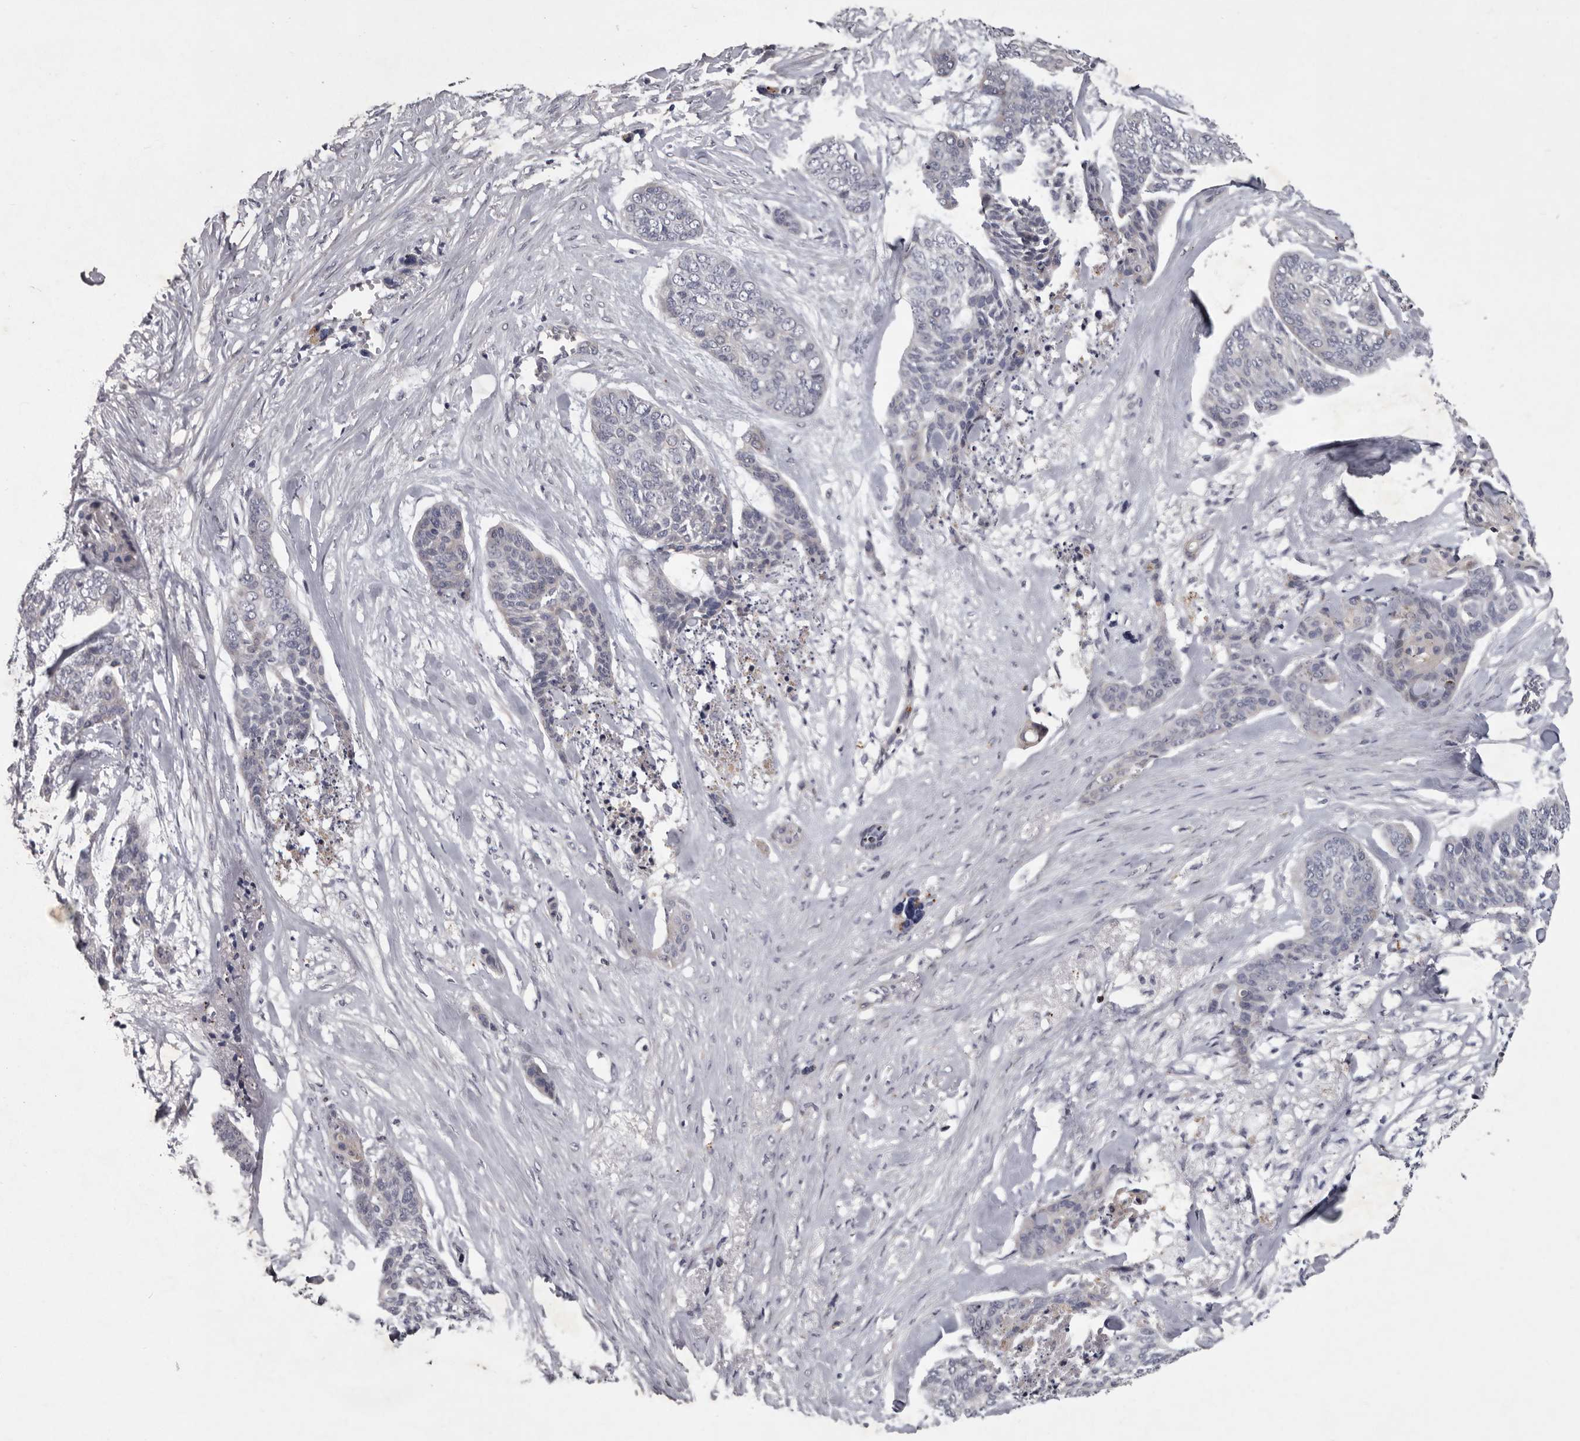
{"staining": {"intensity": "negative", "quantity": "none", "location": "none"}, "tissue": "skin cancer", "cell_type": "Tumor cells", "image_type": "cancer", "snomed": [{"axis": "morphology", "description": "Basal cell carcinoma"}, {"axis": "topography", "description": "Skin"}], "caption": "Photomicrograph shows no significant protein expression in tumor cells of skin cancer.", "gene": "NKAIN4", "patient": {"sex": "female", "age": 64}}